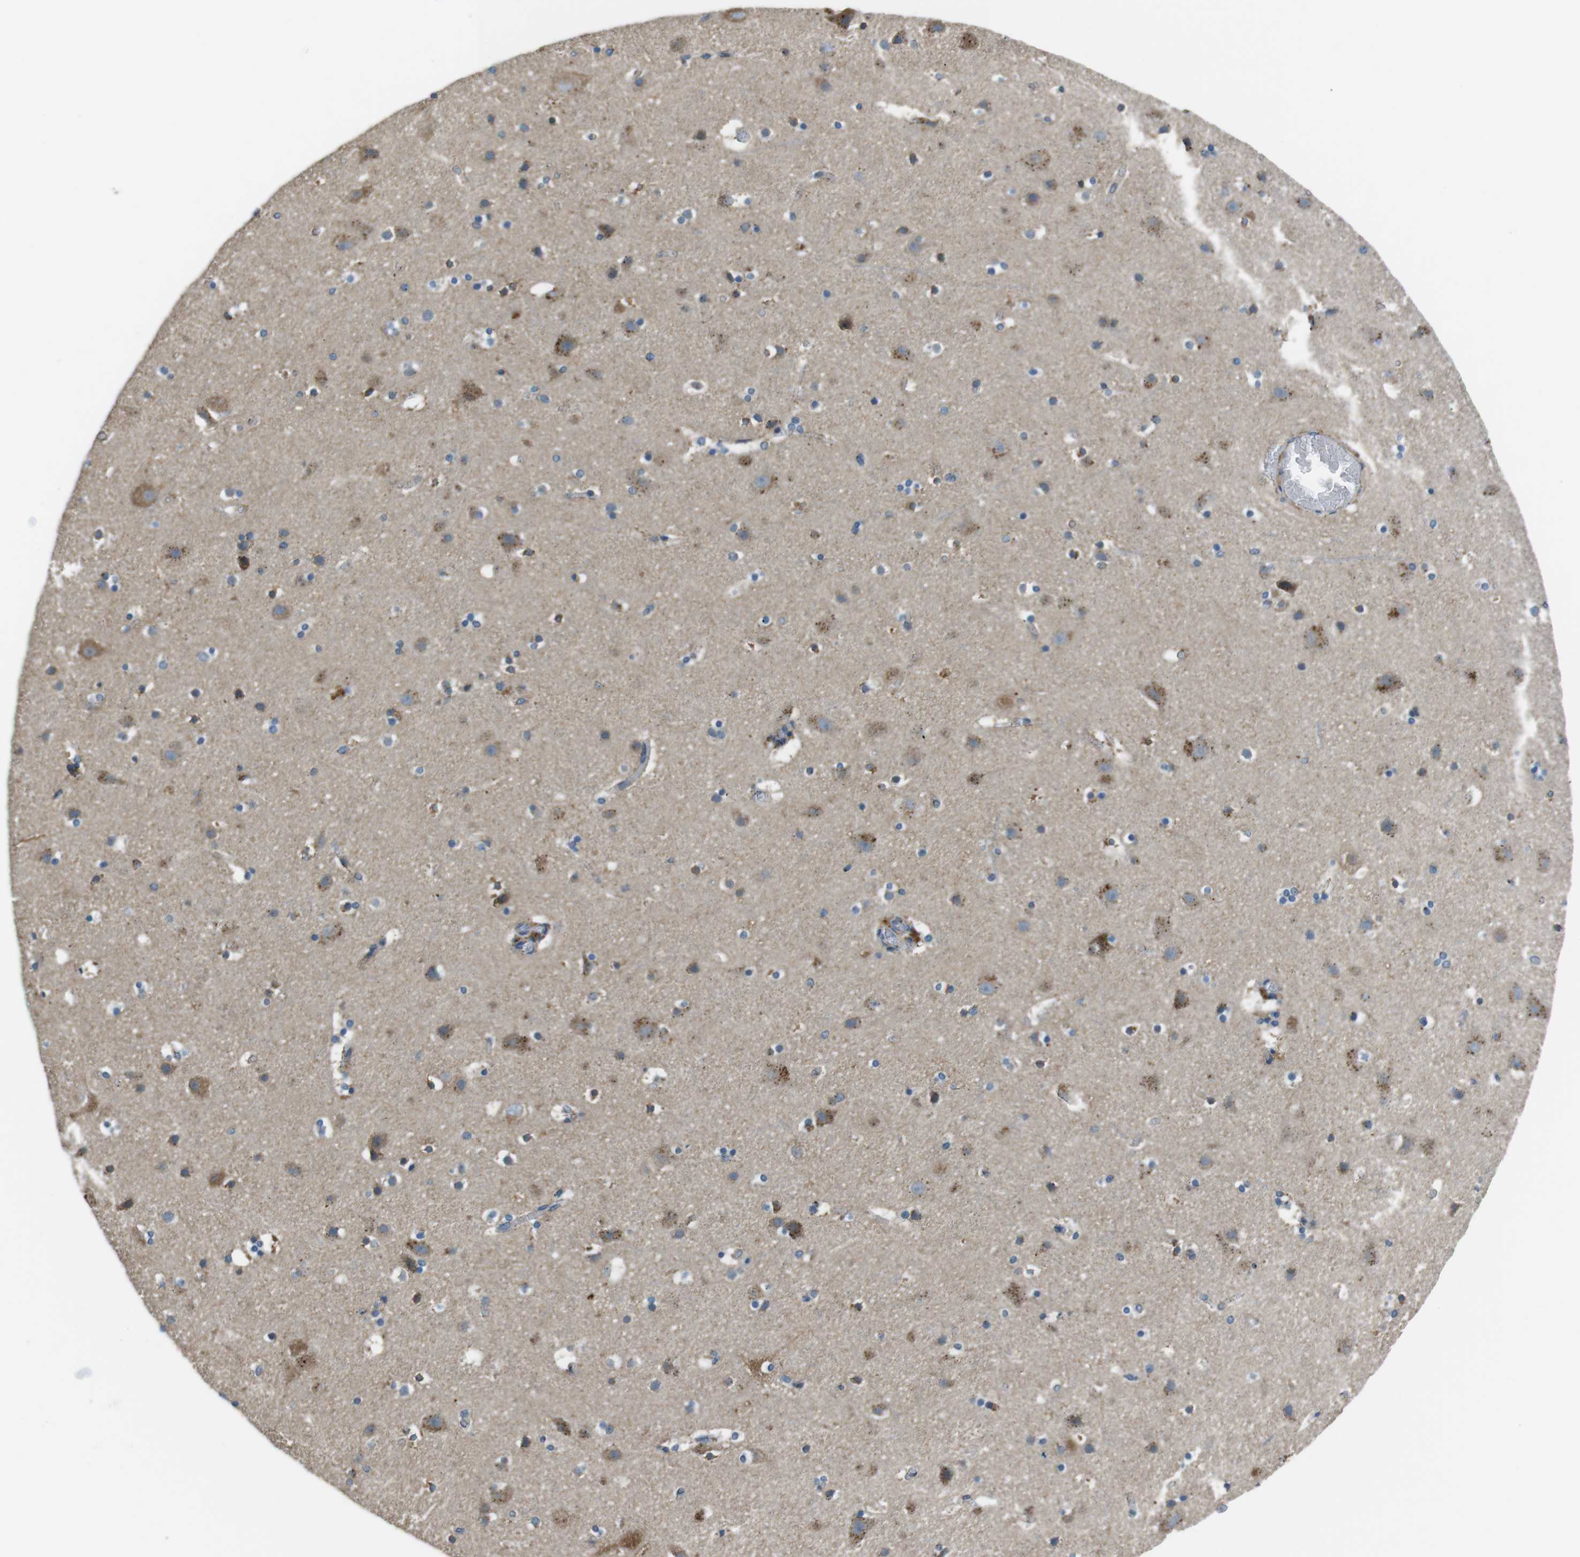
{"staining": {"intensity": "weak", "quantity": ">75%", "location": "cytoplasmic/membranous"}, "tissue": "cerebral cortex", "cell_type": "Endothelial cells", "image_type": "normal", "snomed": [{"axis": "morphology", "description": "Normal tissue, NOS"}, {"axis": "topography", "description": "Cerebral cortex"}], "caption": "Brown immunohistochemical staining in unremarkable cerebral cortex shows weak cytoplasmic/membranous positivity in approximately >75% of endothelial cells. The staining is performed using DAB brown chromogen to label protein expression. The nuclei are counter-stained blue using hematoxylin.", "gene": "FAM3B", "patient": {"sex": "male", "age": 45}}